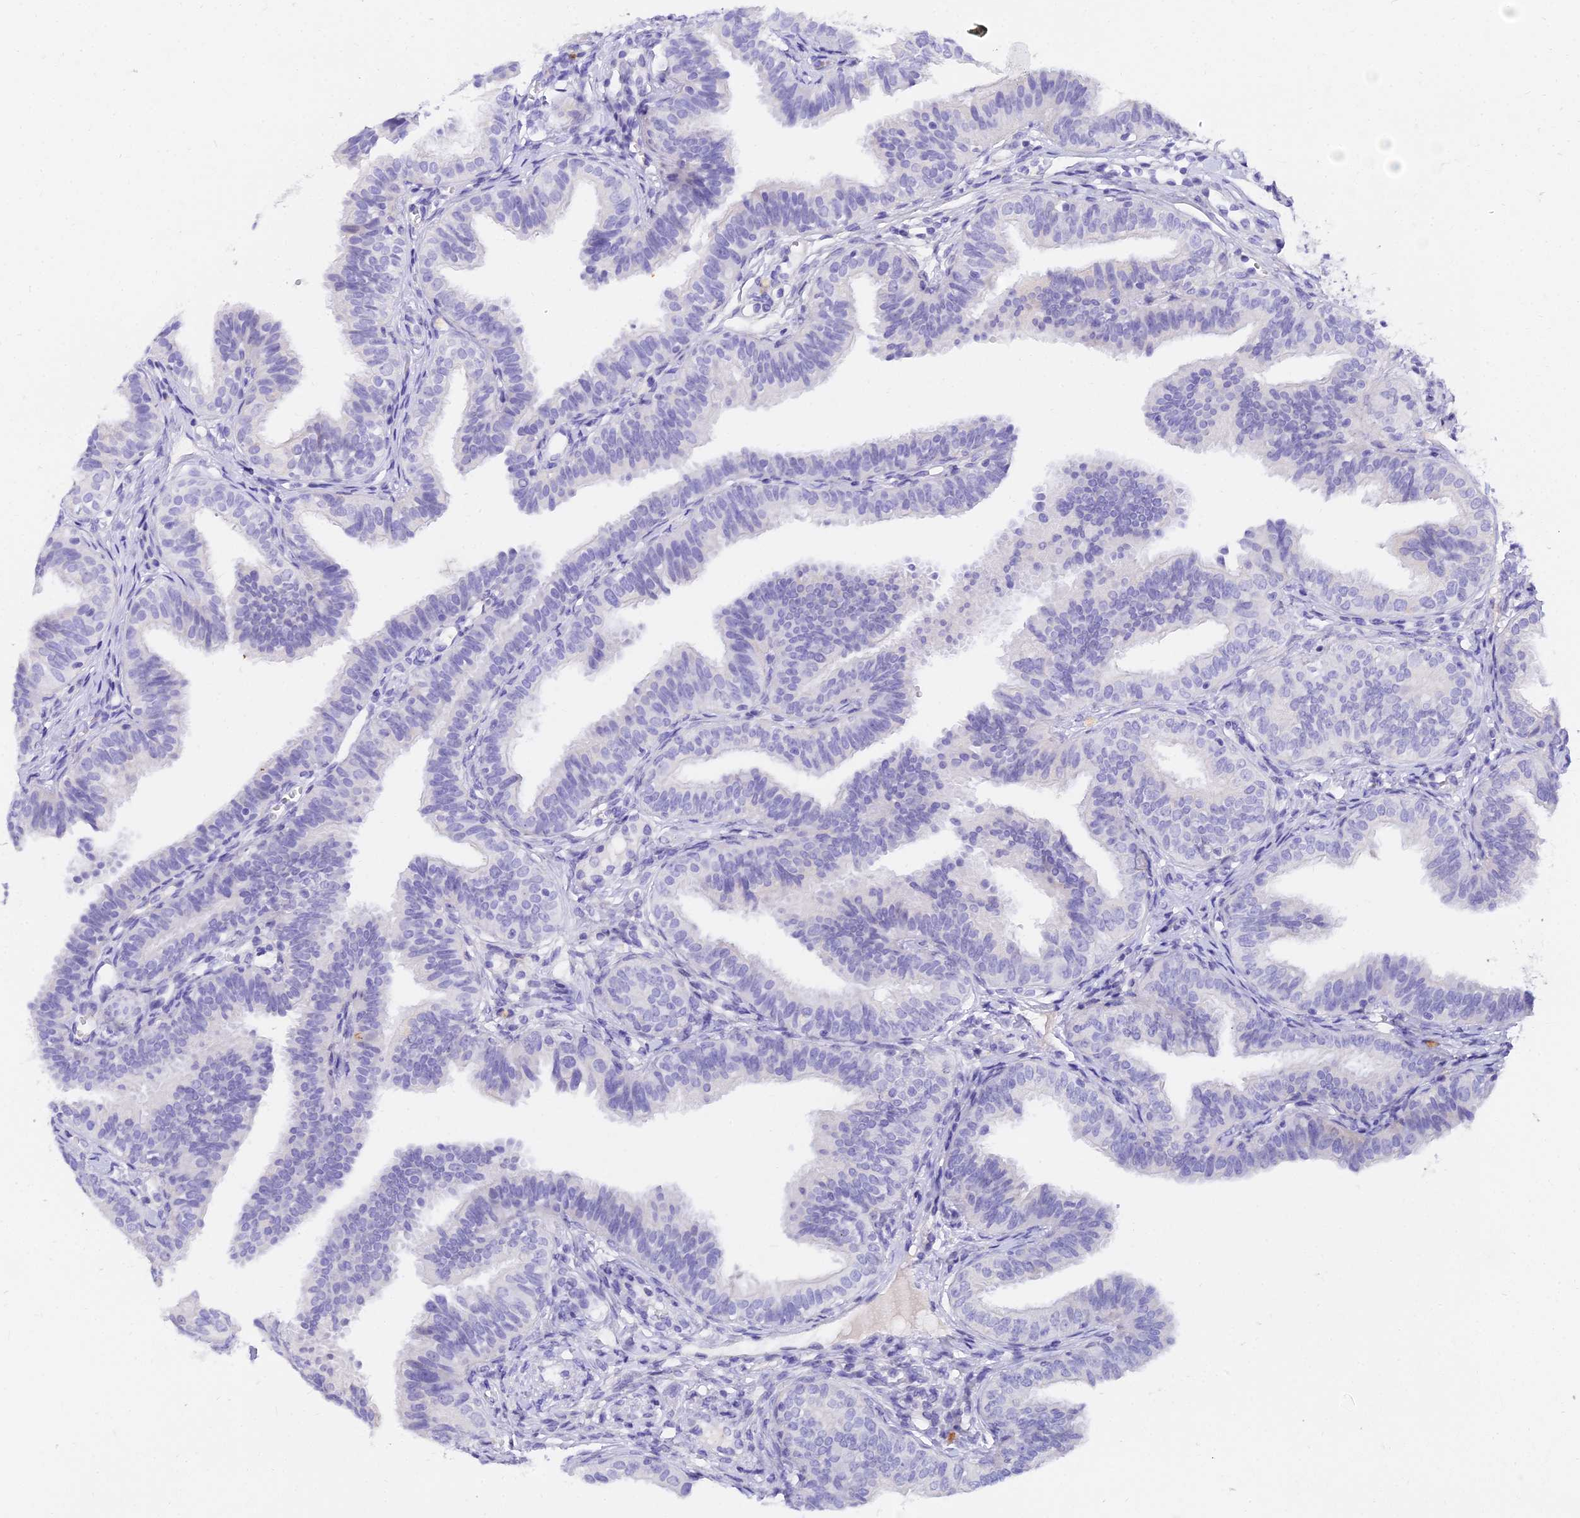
{"staining": {"intensity": "negative", "quantity": "none", "location": "none"}, "tissue": "fallopian tube", "cell_type": "Glandular cells", "image_type": "normal", "snomed": [{"axis": "morphology", "description": "Normal tissue, NOS"}, {"axis": "topography", "description": "Fallopian tube"}], "caption": "Immunohistochemistry photomicrograph of normal human fallopian tube stained for a protein (brown), which demonstrates no staining in glandular cells. Brightfield microscopy of IHC stained with DAB (3,3'-diaminobenzidine) (brown) and hematoxylin (blue), captured at high magnification.", "gene": "VWC2L", "patient": {"sex": "female", "age": 35}}